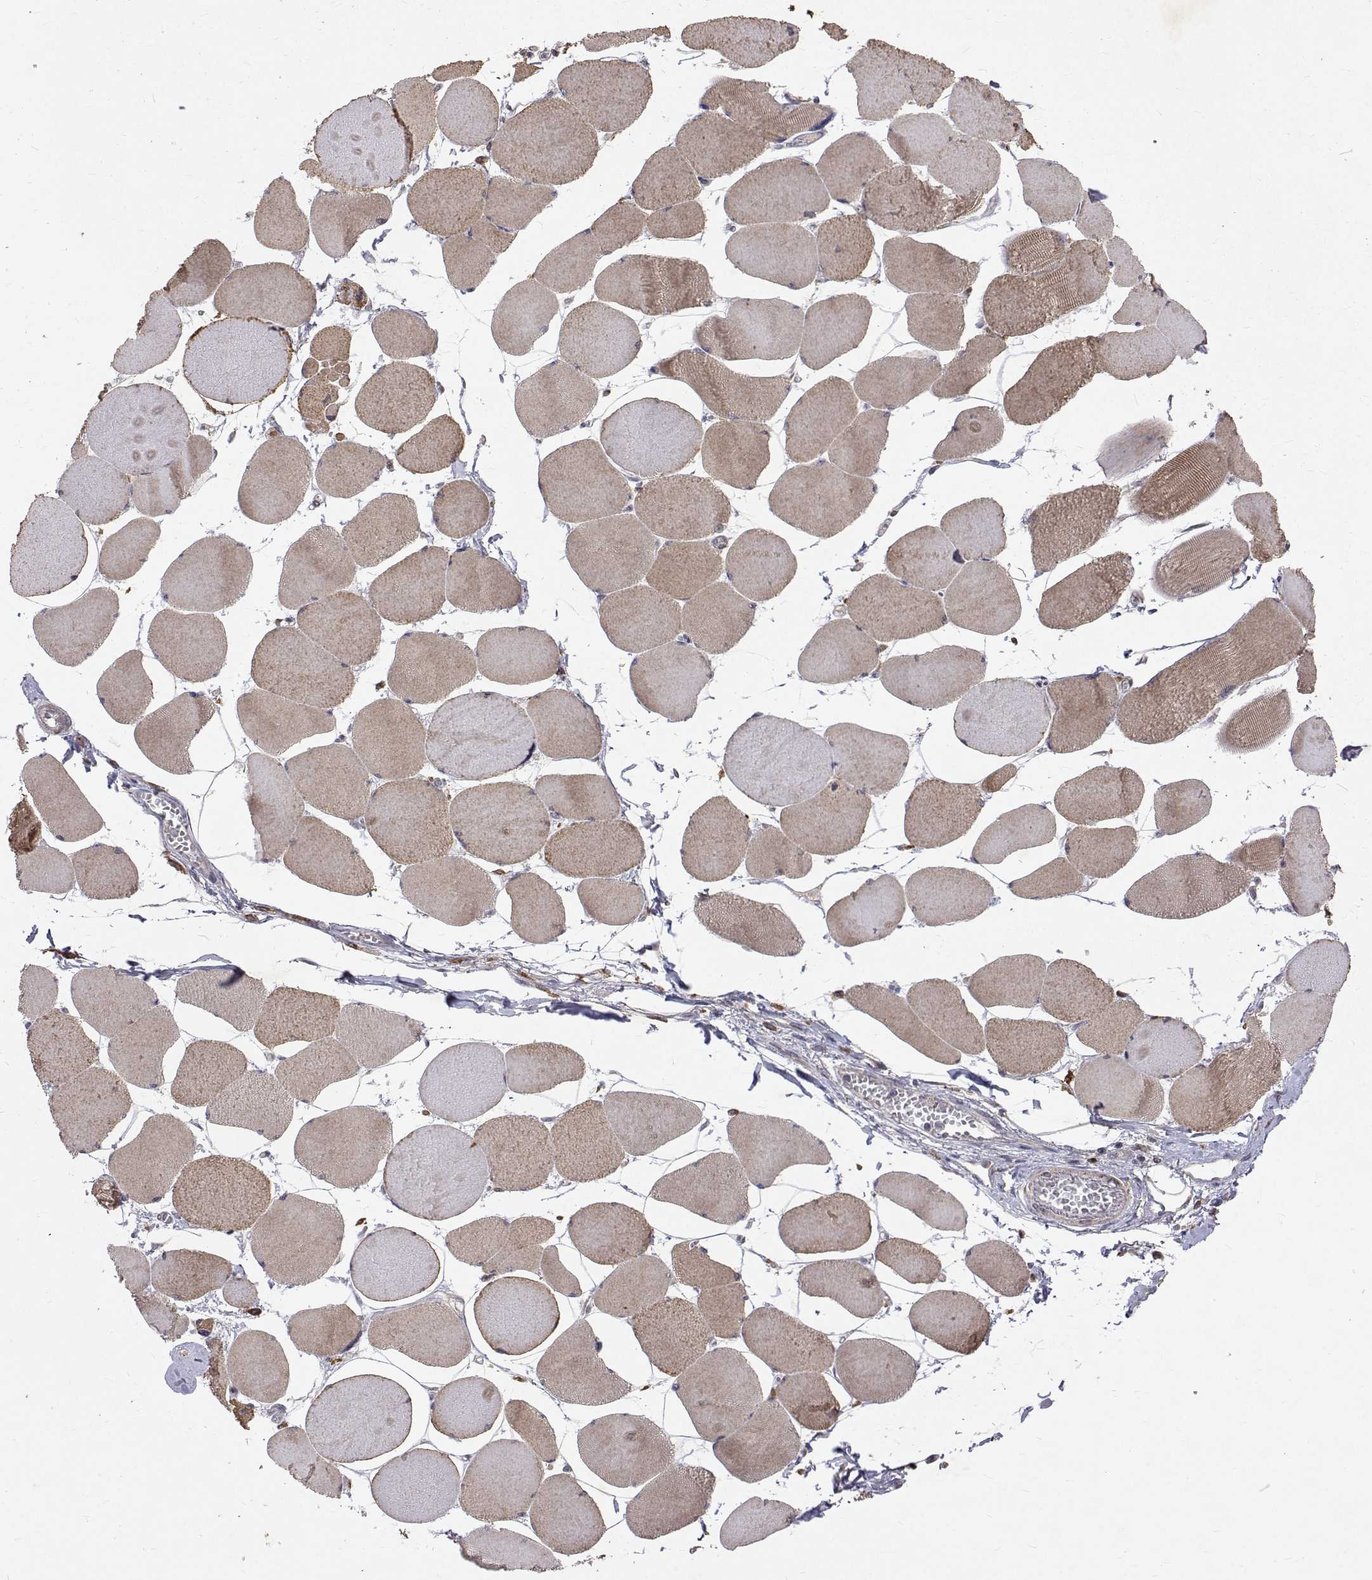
{"staining": {"intensity": "moderate", "quantity": "25%-75%", "location": "cytoplasmic/membranous"}, "tissue": "skeletal muscle", "cell_type": "Myocytes", "image_type": "normal", "snomed": [{"axis": "morphology", "description": "Normal tissue, NOS"}, {"axis": "topography", "description": "Skeletal muscle"}], "caption": "Brown immunohistochemical staining in normal skeletal muscle displays moderate cytoplasmic/membranous positivity in about 25%-75% of myocytes. Nuclei are stained in blue.", "gene": "ALKBH8", "patient": {"sex": "female", "age": 75}}